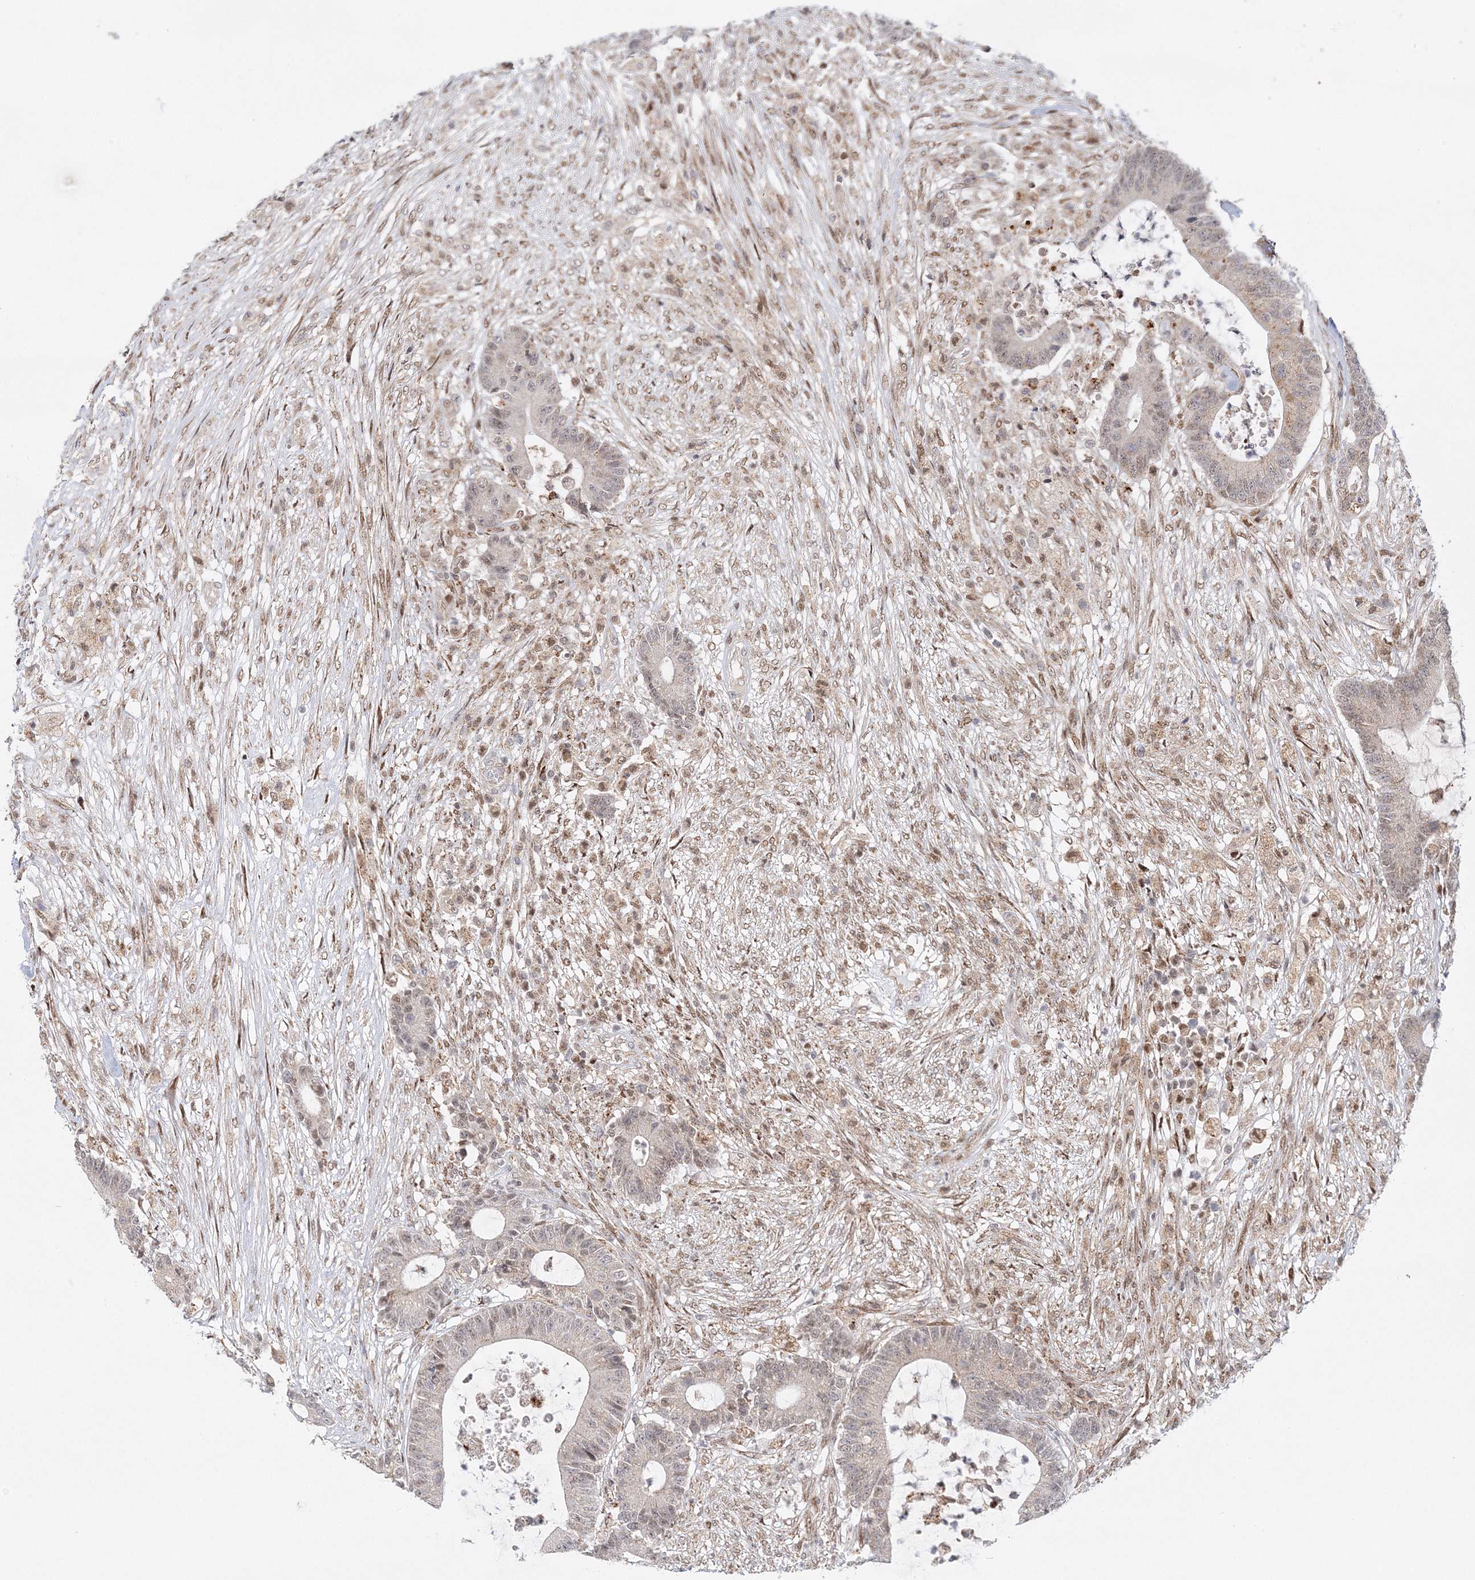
{"staining": {"intensity": "weak", "quantity": "<25%", "location": "cytoplasmic/membranous"}, "tissue": "colorectal cancer", "cell_type": "Tumor cells", "image_type": "cancer", "snomed": [{"axis": "morphology", "description": "Adenocarcinoma, NOS"}, {"axis": "topography", "description": "Colon"}], "caption": "Histopathology image shows no significant protein expression in tumor cells of colorectal cancer.", "gene": "RAB11FIP2", "patient": {"sex": "female", "age": 84}}